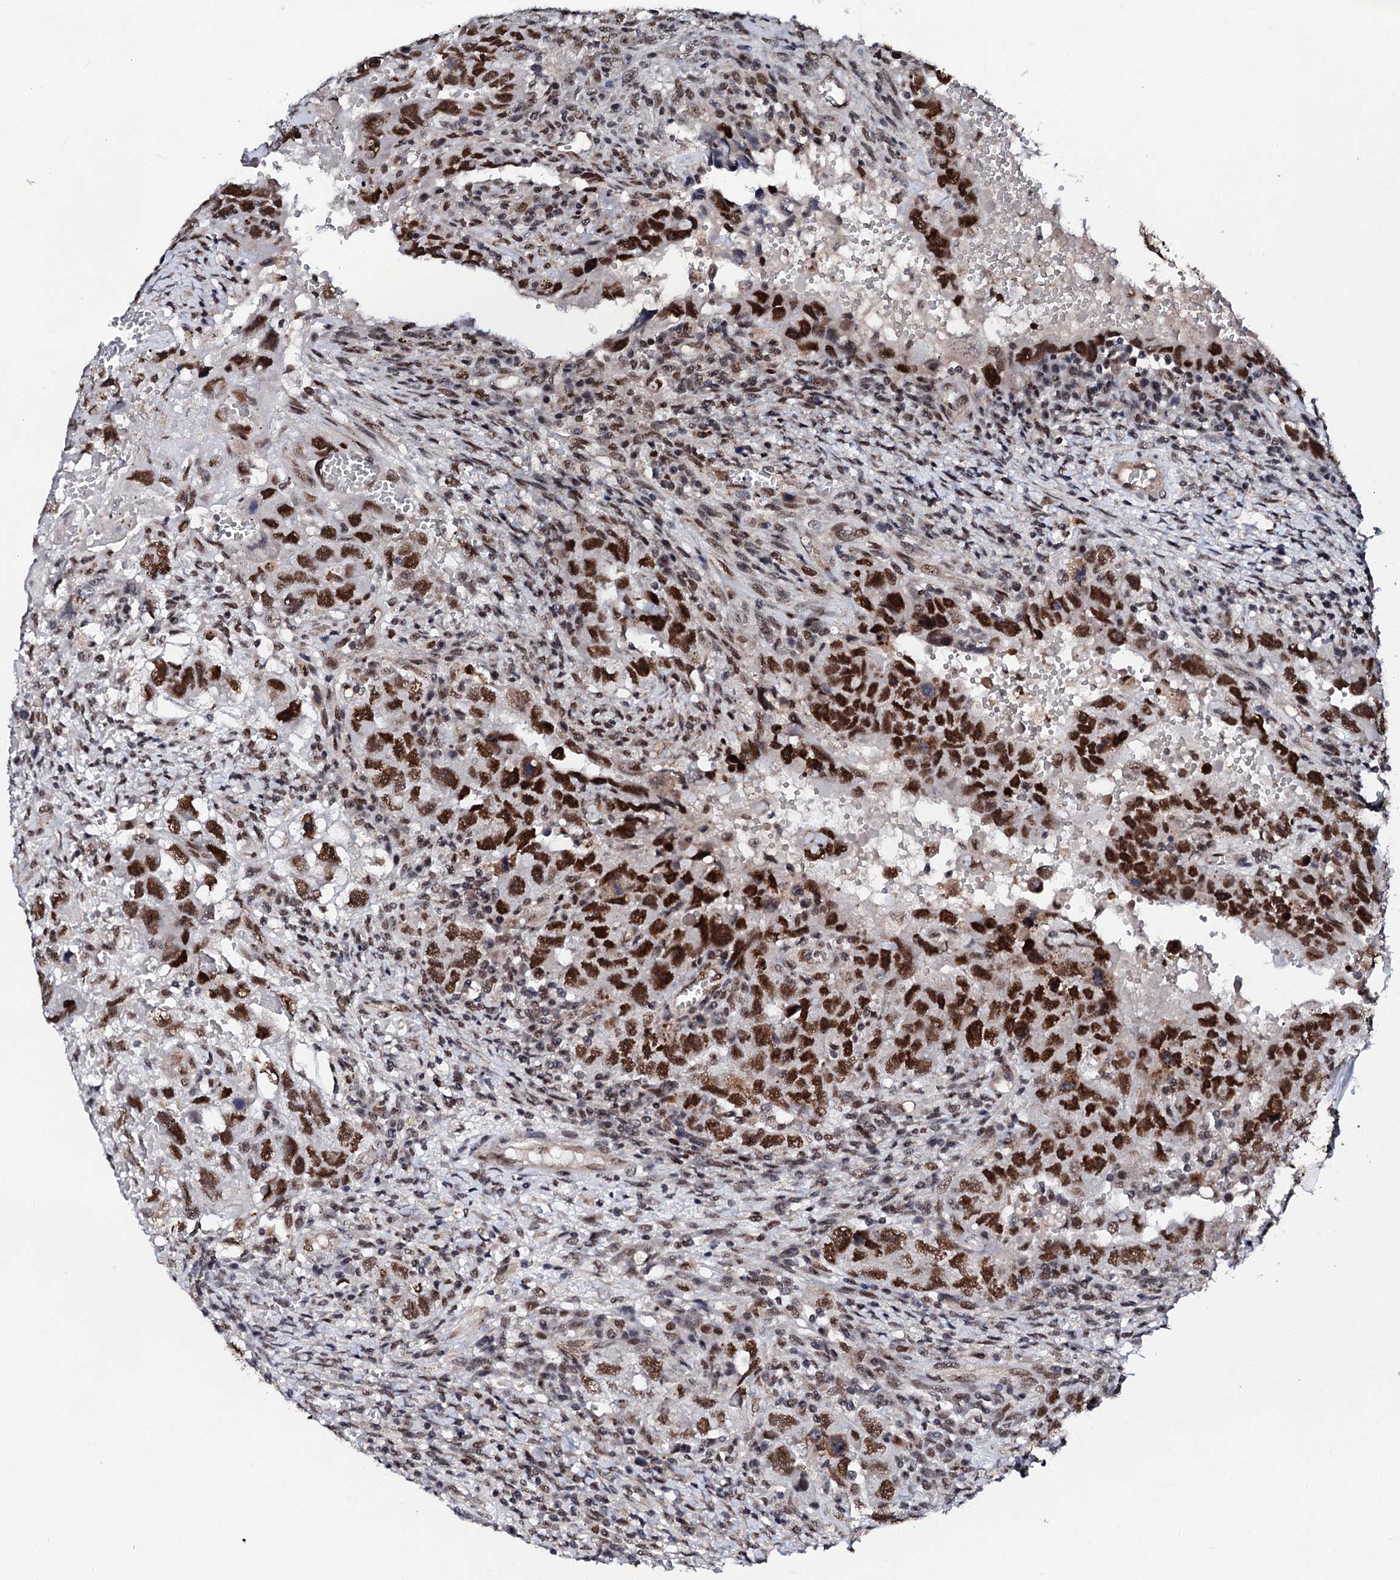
{"staining": {"intensity": "strong", "quantity": ">75%", "location": "nuclear"}, "tissue": "testis cancer", "cell_type": "Tumor cells", "image_type": "cancer", "snomed": [{"axis": "morphology", "description": "Carcinoma, Embryonal, NOS"}, {"axis": "topography", "description": "Testis"}], "caption": "Strong nuclear positivity is seen in approximately >75% of tumor cells in testis cancer.", "gene": "CSTF3", "patient": {"sex": "male", "age": 26}}